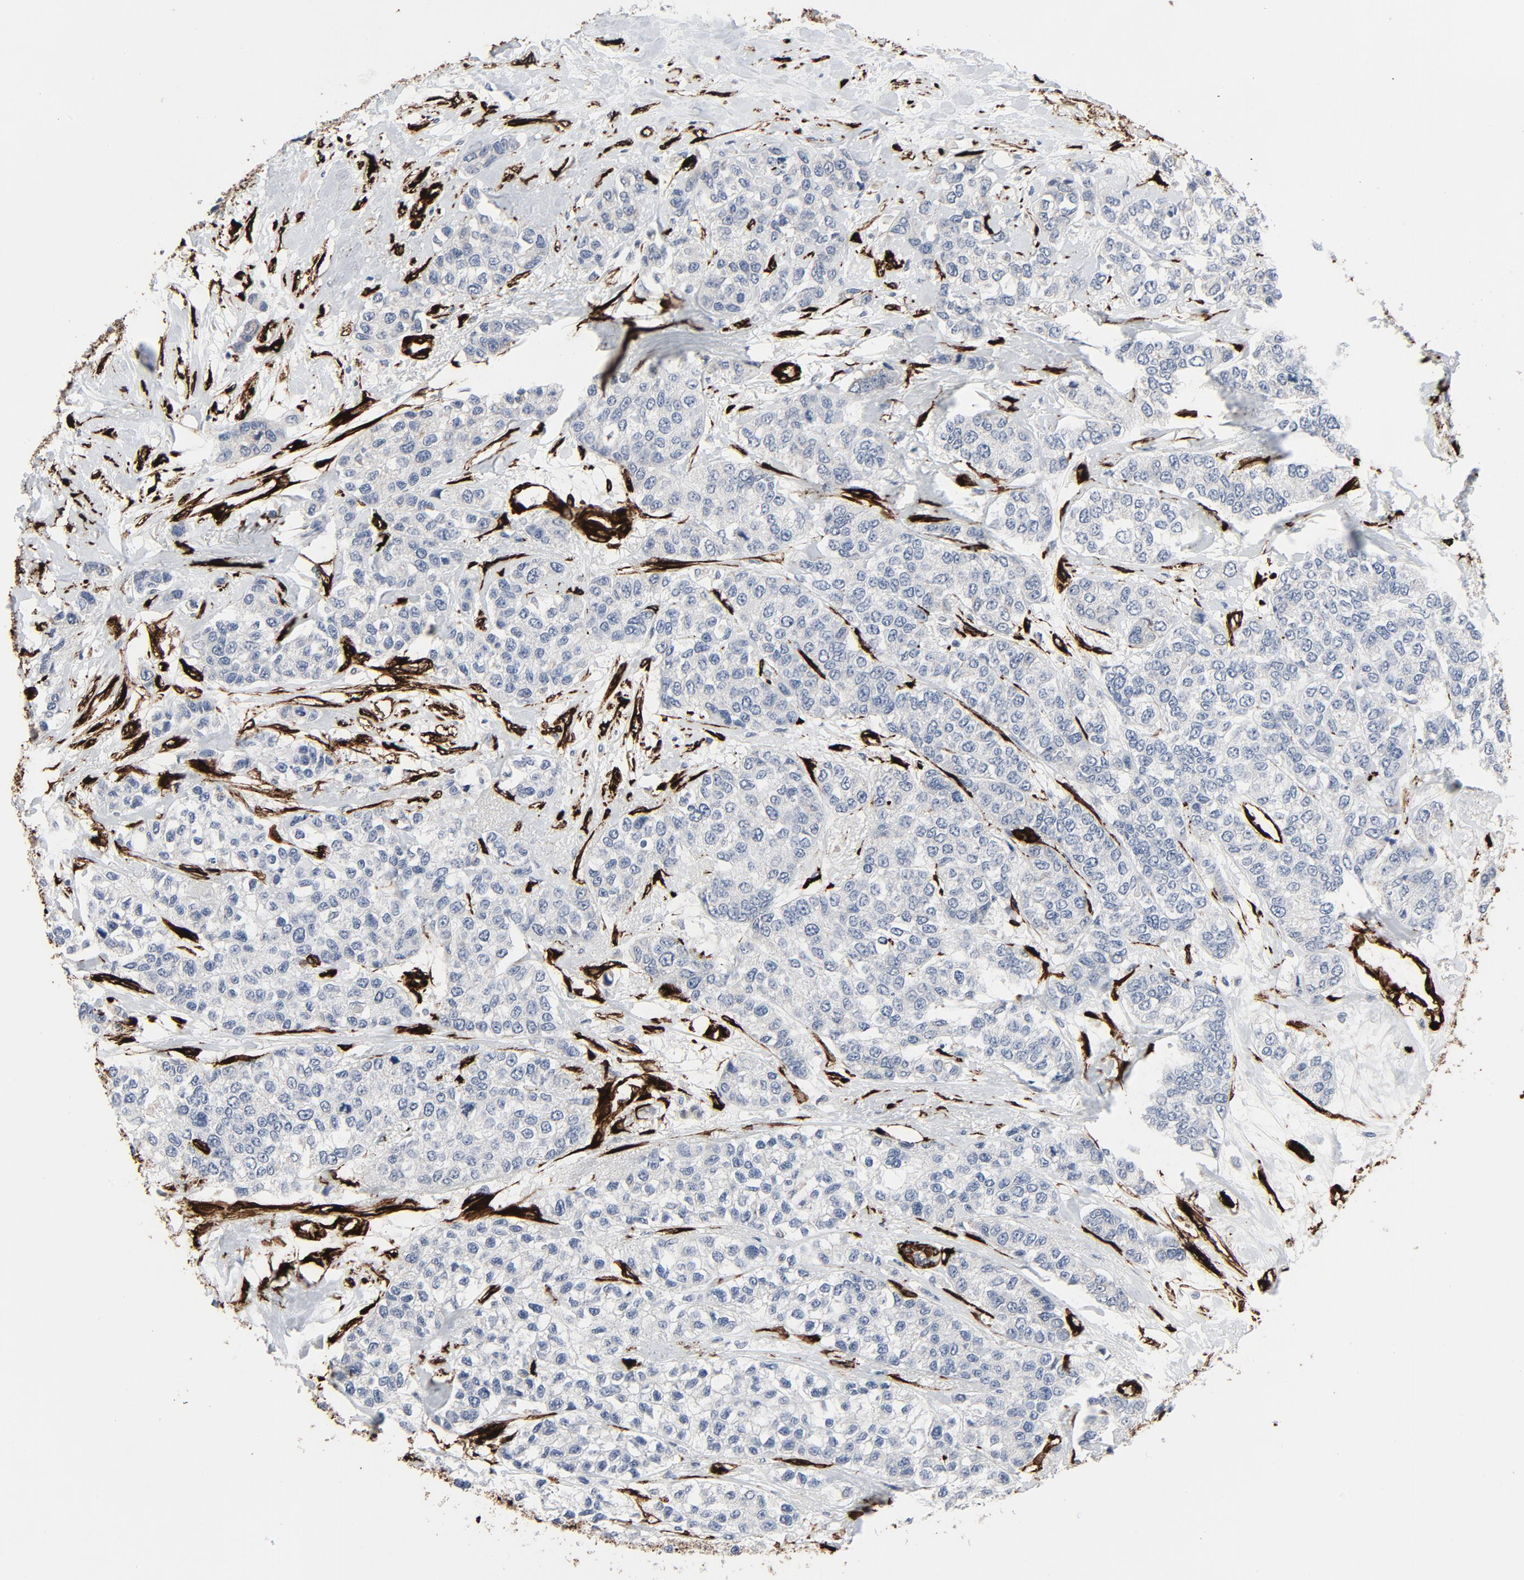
{"staining": {"intensity": "negative", "quantity": "none", "location": "none"}, "tissue": "breast cancer", "cell_type": "Tumor cells", "image_type": "cancer", "snomed": [{"axis": "morphology", "description": "Normal tissue, NOS"}, {"axis": "morphology", "description": "Duct carcinoma"}, {"axis": "topography", "description": "Breast"}], "caption": "Immunohistochemistry (IHC) photomicrograph of breast intraductal carcinoma stained for a protein (brown), which demonstrates no staining in tumor cells. (DAB (3,3'-diaminobenzidine) immunohistochemistry visualized using brightfield microscopy, high magnification).", "gene": "SERPINH1", "patient": {"sex": "female", "age": 50}}